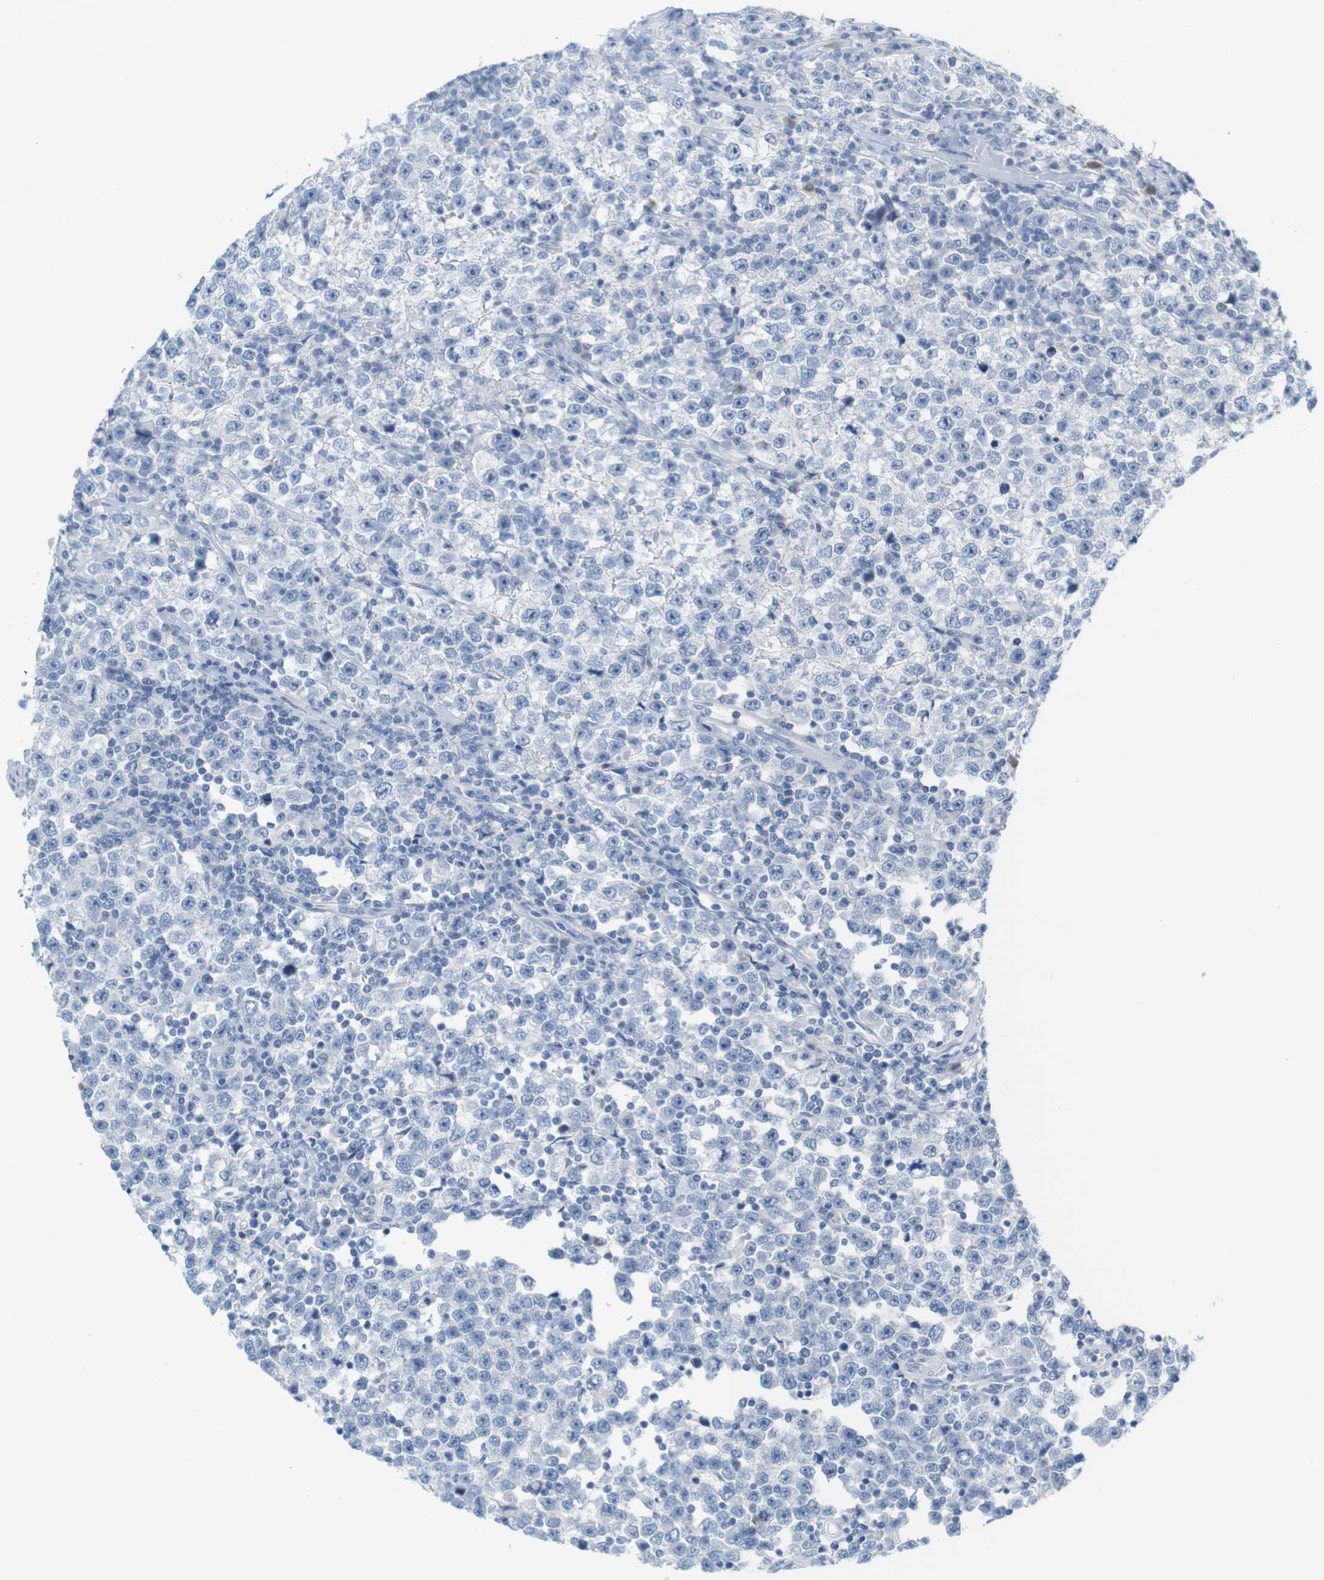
{"staining": {"intensity": "negative", "quantity": "none", "location": "none"}, "tissue": "testis cancer", "cell_type": "Tumor cells", "image_type": "cancer", "snomed": [{"axis": "morphology", "description": "Seminoma, NOS"}, {"axis": "topography", "description": "Testis"}], "caption": "Tumor cells show no significant protein staining in testis seminoma.", "gene": "RGS9", "patient": {"sex": "male", "age": 43}}